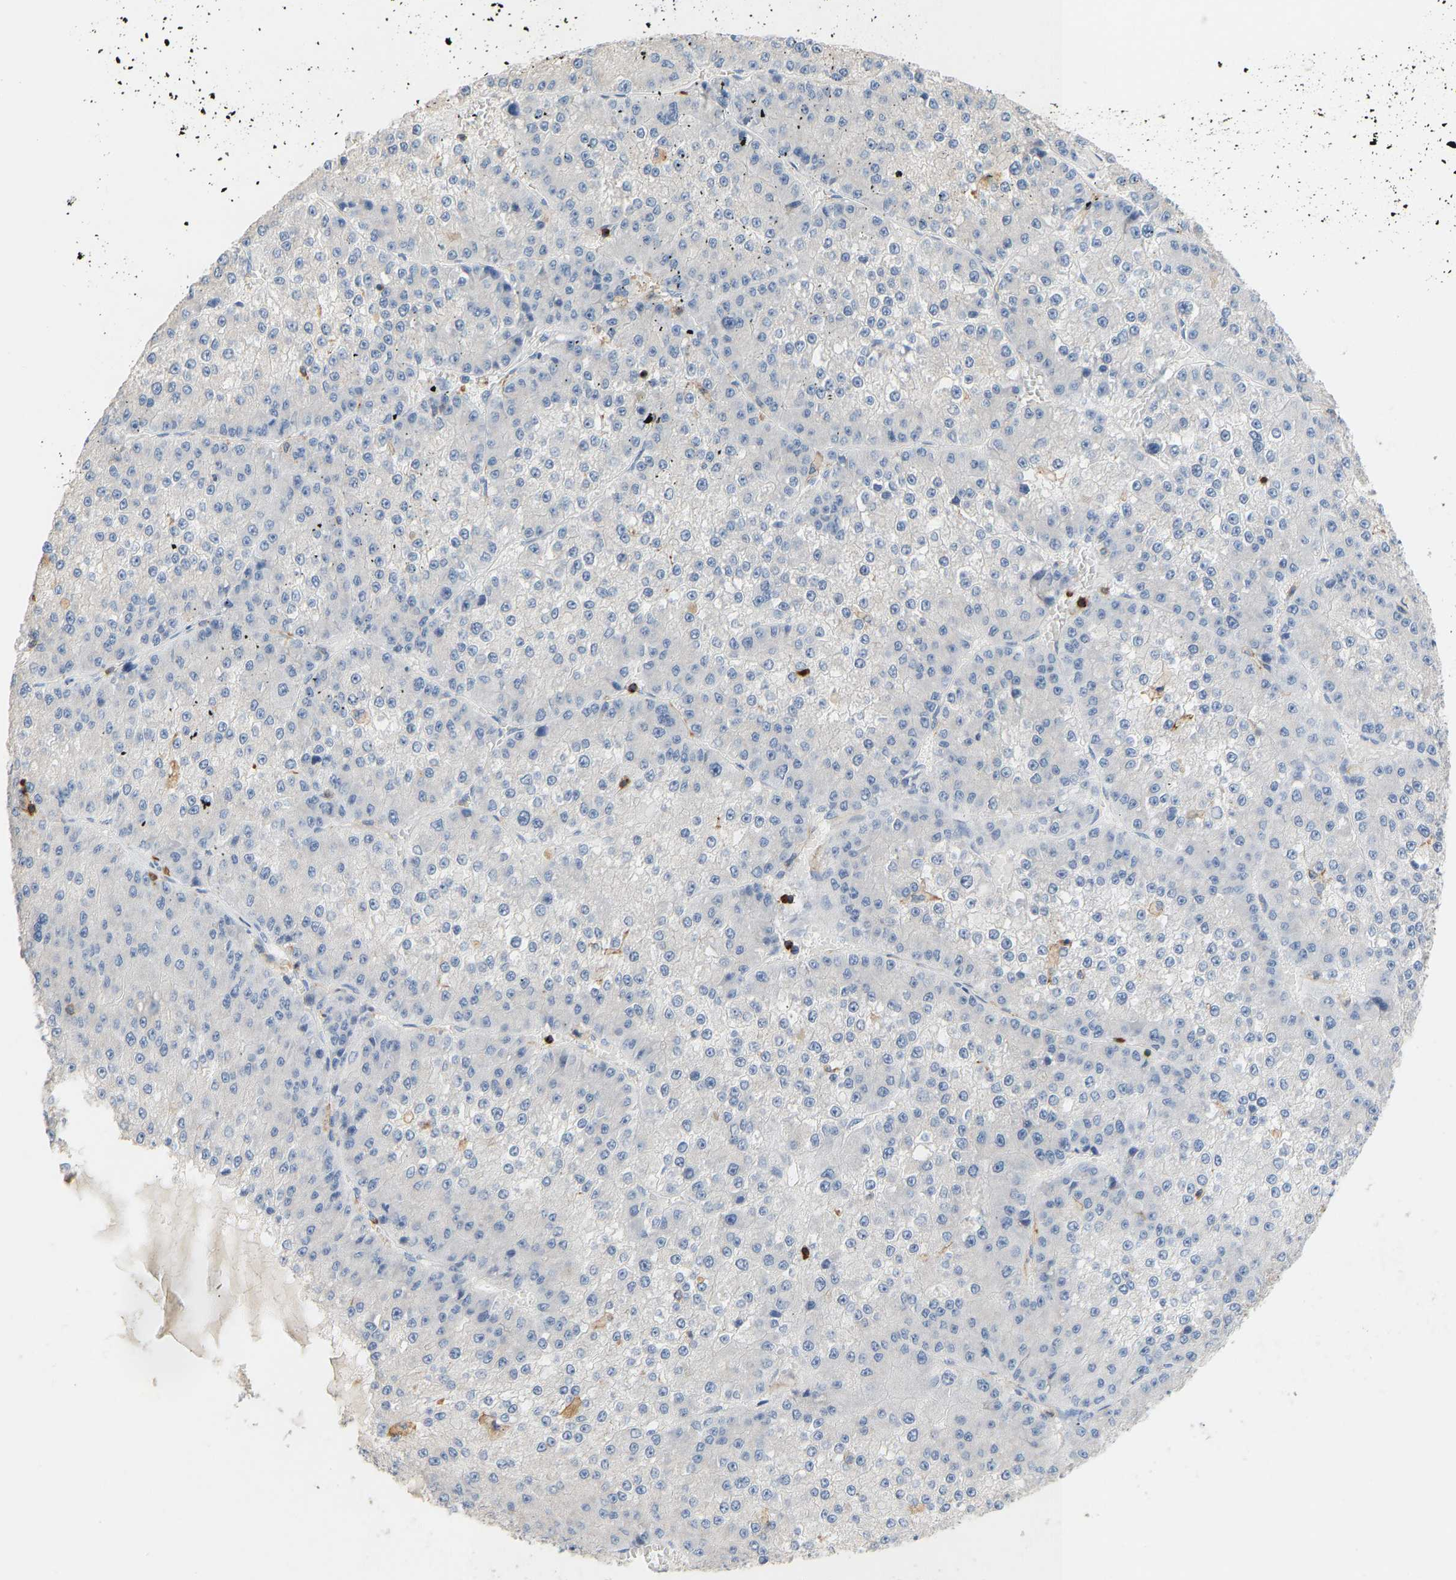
{"staining": {"intensity": "negative", "quantity": "none", "location": "none"}, "tissue": "liver cancer", "cell_type": "Tumor cells", "image_type": "cancer", "snomed": [{"axis": "morphology", "description": "Carcinoma, Hepatocellular, NOS"}, {"axis": "topography", "description": "Liver"}], "caption": "Tumor cells are negative for brown protein staining in liver hepatocellular carcinoma.", "gene": "EVL", "patient": {"sex": "female", "age": 73}}